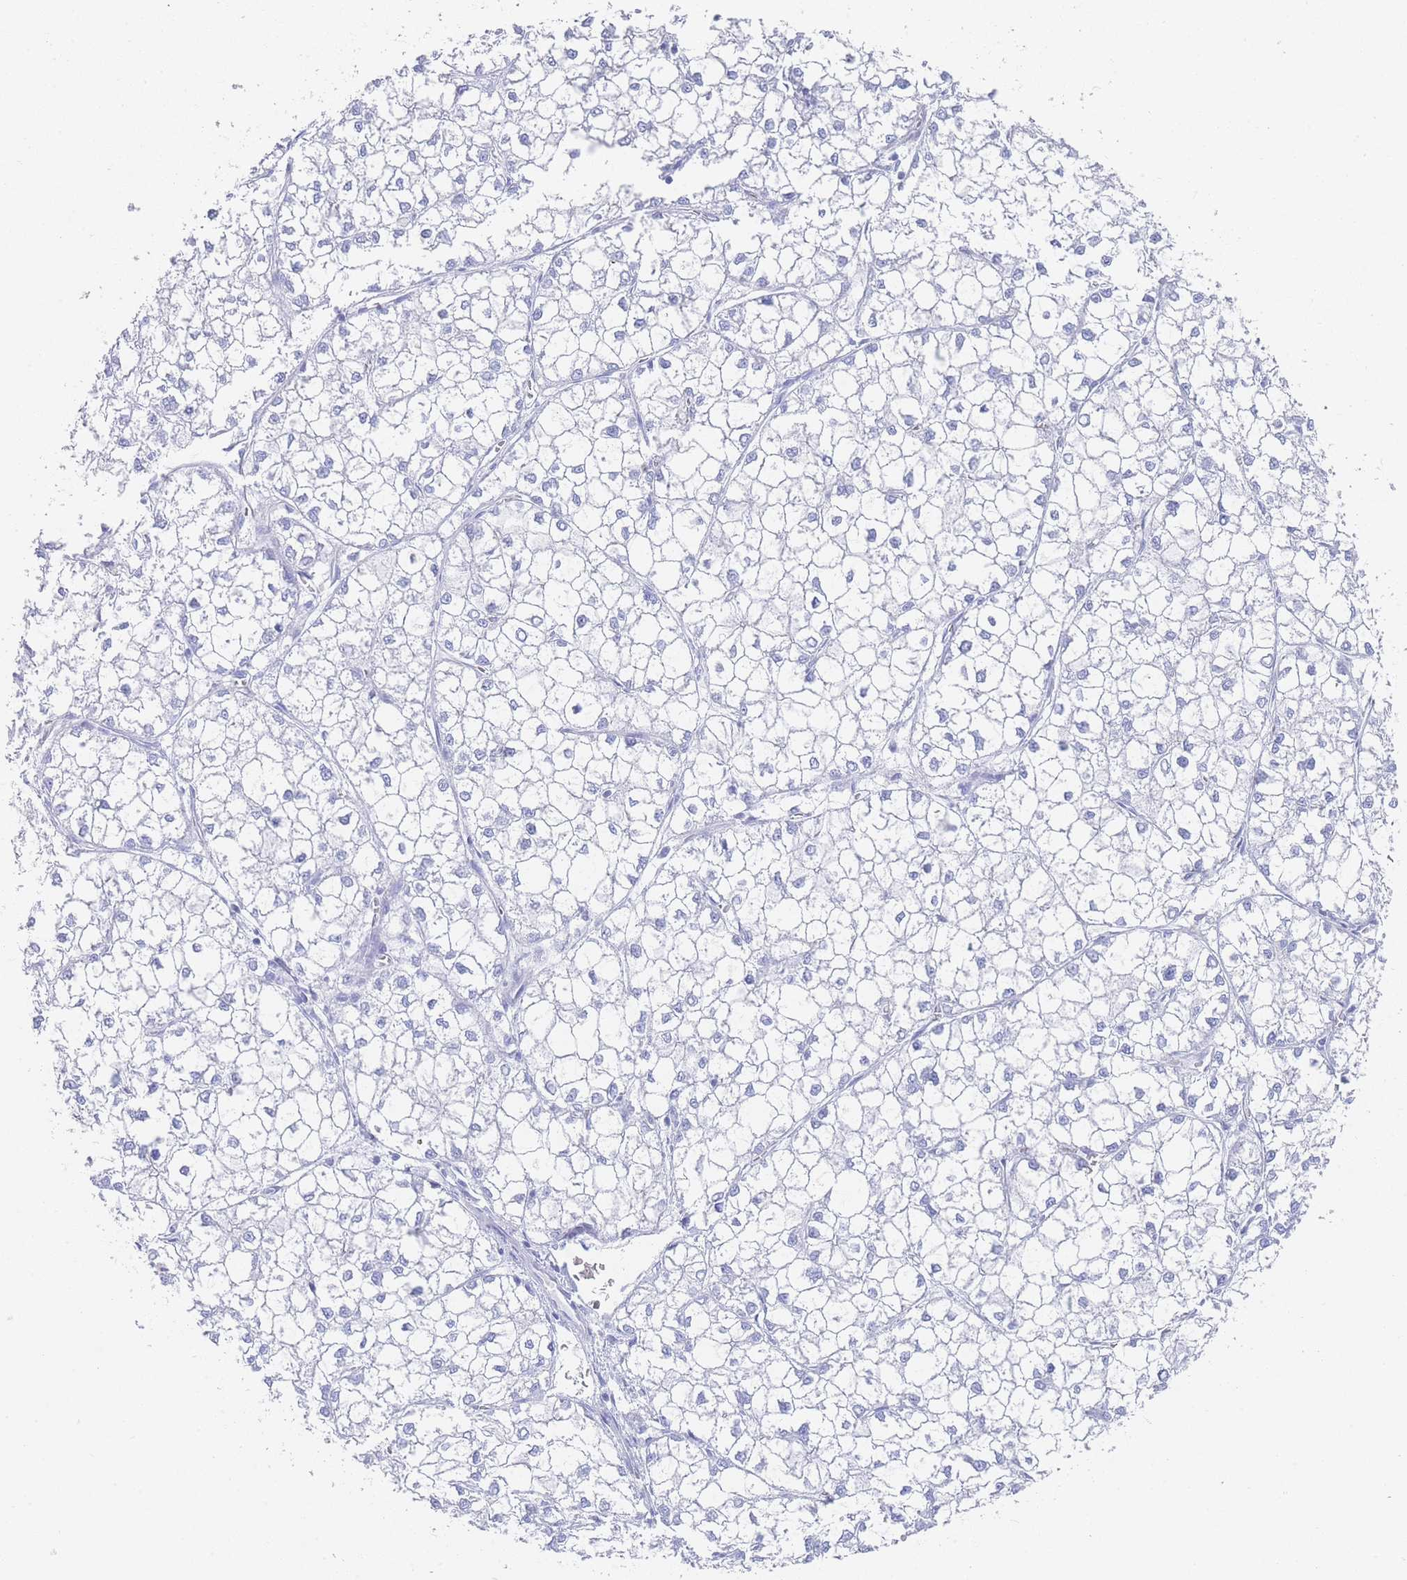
{"staining": {"intensity": "negative", "quantity": "none", "location": "none"}, "tissue": "liver cancer", "cell_type": "Tumor cells", "image_type": "cancer", "snomed": [{"axis": "morphology", "description": "Carcinoma, Hepatocellular, NOS"}, {"axis": "topography", "description": "Liver"}], "caption": "This is a image of immunohistochemistry staining of liver cancer, which shows no expression in tumor cells.", "gene": "LRRC37A", "patient": {"sex": "female", "age": 43}}